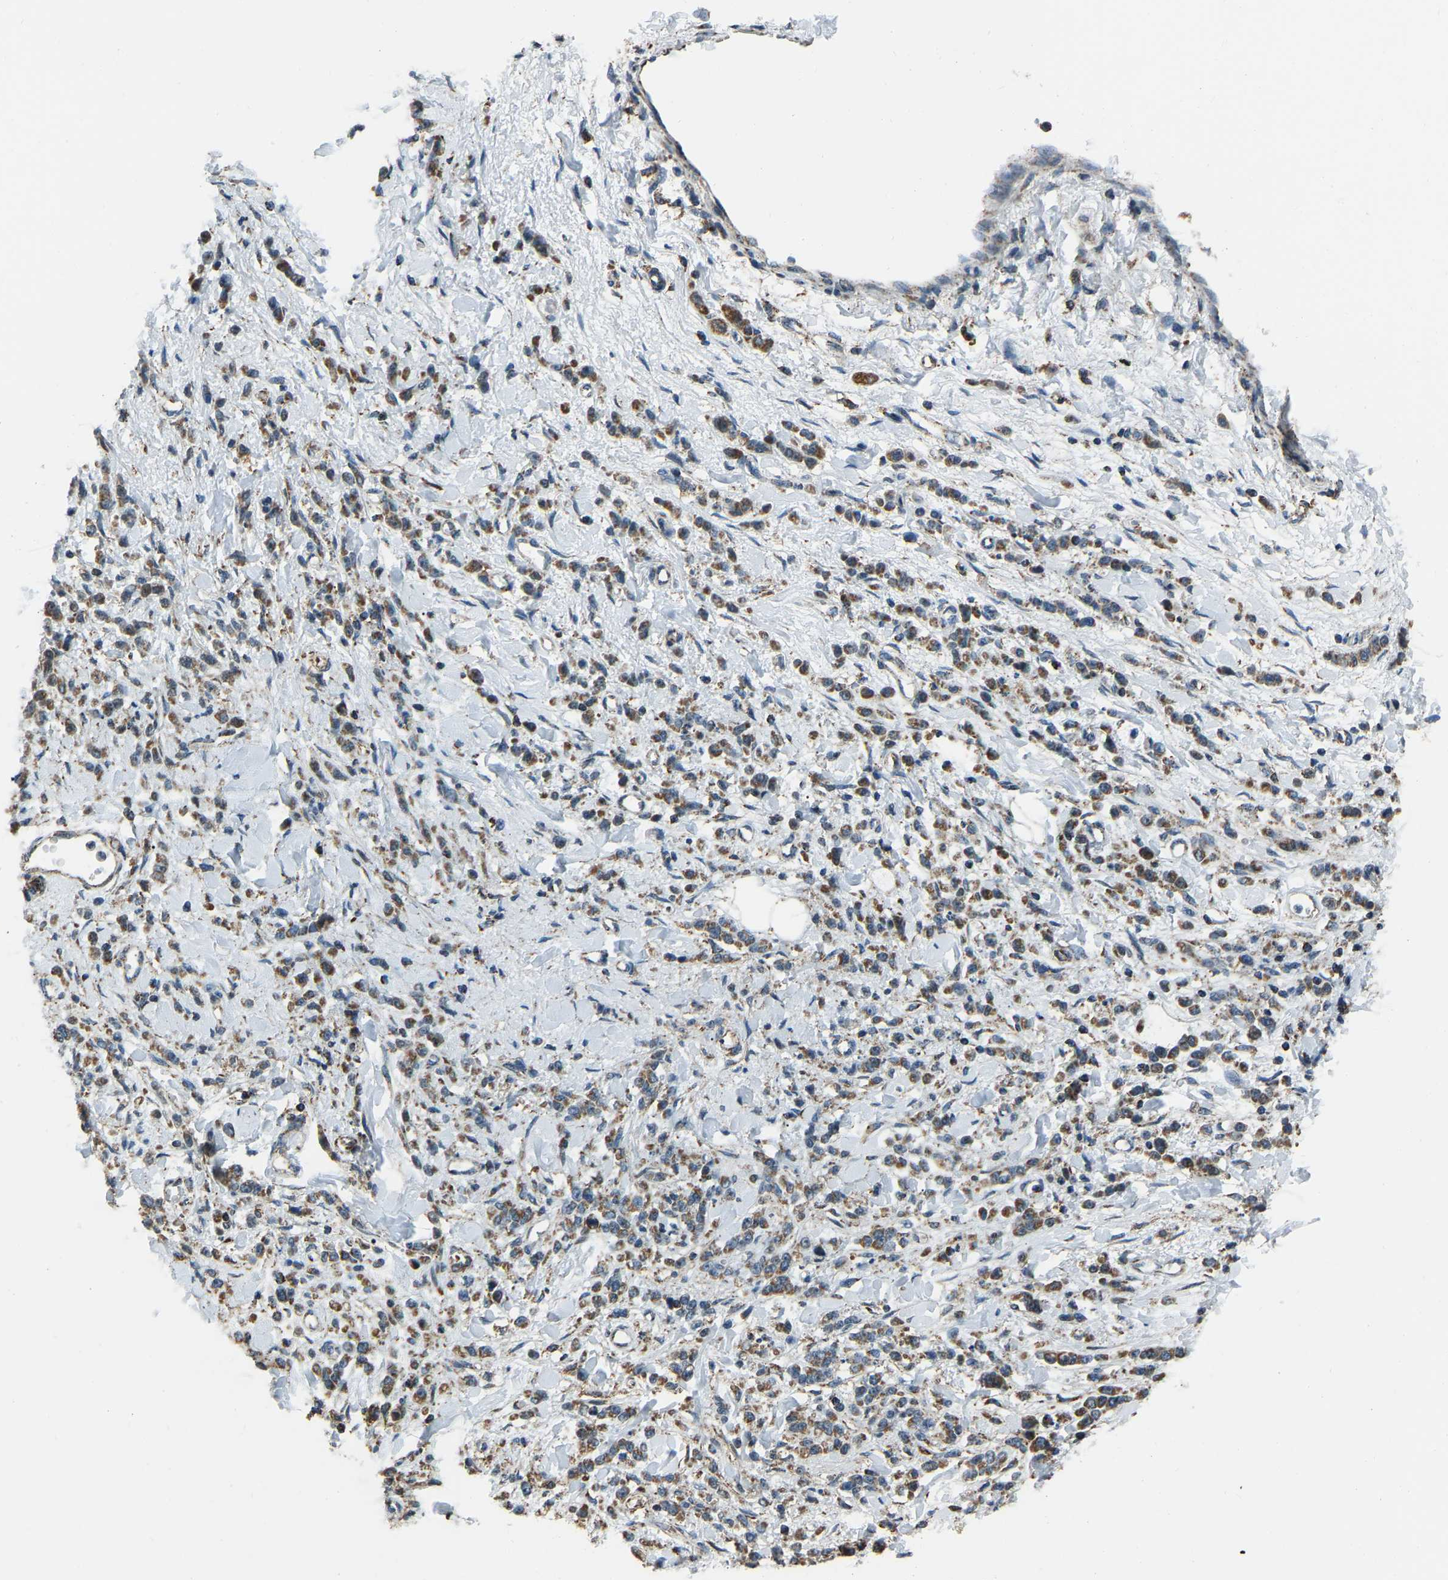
{"staining": {"intensity": "moderate", "quantity": ">75%", "location": "cytoplasmic/membranous"}, "tissue": "stomach cancer", "cell_type": "Tumor cells", "image_type": "cancer", "snomed": [{"axis": "morphology", "description": "Normal tissue, NOS"}, {"axis": "morphology", "description": "Adenocarcinoma, NOS"}, {"axis": "topography", "description": "Stomach"}], "caption": "Stomach cancer tissue exhibits moderate cytoplasmic/membranous staining in approximately >75% of tumor cells, visualized by immunohistochemistry.", "gene": "RBM33", "patient": {"sex": "male", "age": 82}}